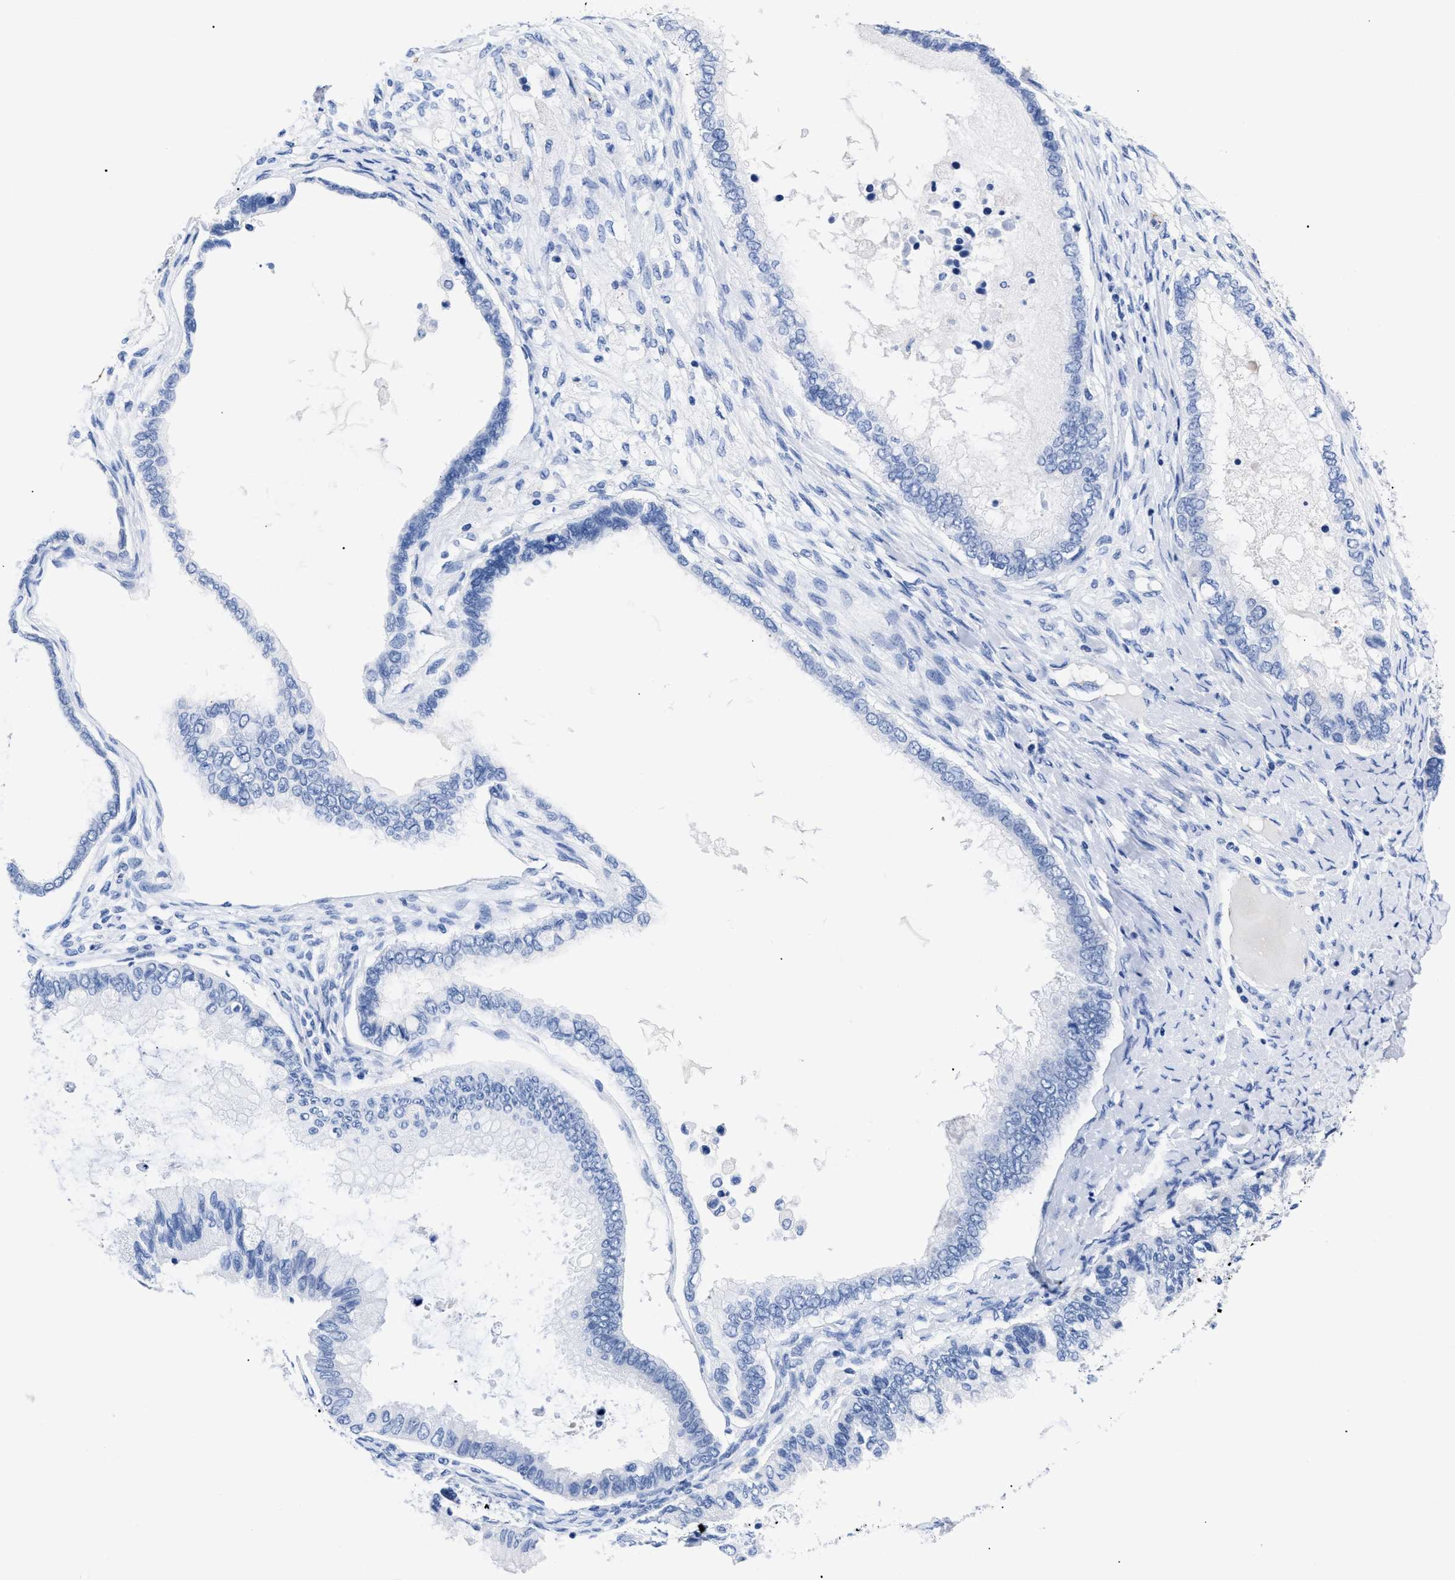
{"staining": {"intensity": "negative", "quantity": "none", "location": "none"}, "tissue": "ovarian cancer", "cell_type": "Tumor cells", "image_type": "cancer", "snomed": [{"axis": "morphology", "description": "Cystadenocarcinoma, mucinous, NOS"}, {"axis": "topography", "description": "Ovary"}], "caption": "The IHC micrograph has no significant staining in tumor cells of mucinous cystadenocarcinoma (ovarian) tissue. Brightfield microscopy of immunohistochemistry stained with DAB (3,3'-diaminobenzidine) (brown) and hematoxylin (blue), captured at high magnification.", "gene": "TREML1", "patient": {"sex": "female", "age": 80}}